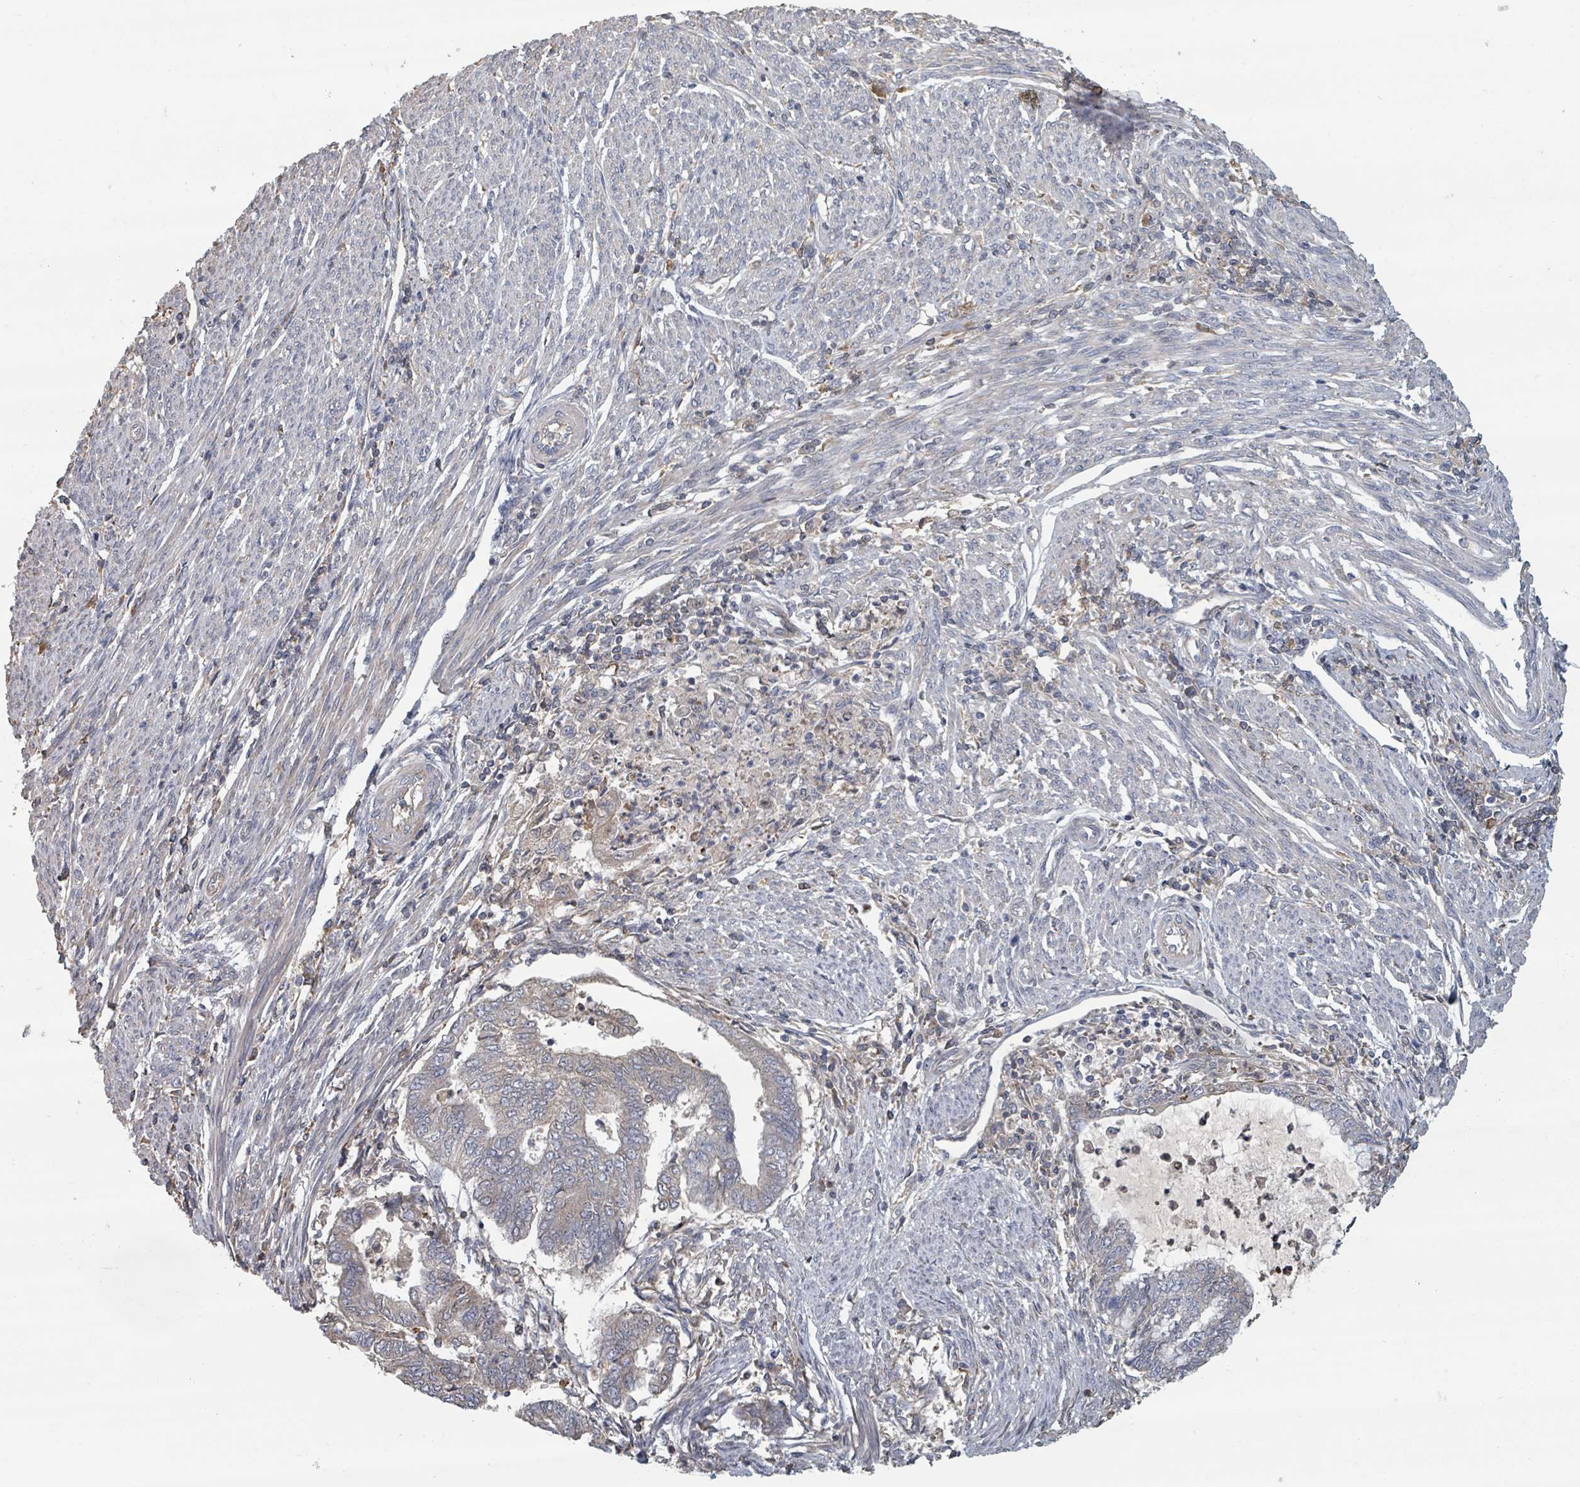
{"staining": {"intensity": "weak", "quantity": "<25%", "location": "cytoplasmic/membranous,nuclear"}, "tissue": "endometrial cancer", "cell_type": "Tumor cells", "image_type": "cancer", "snomed": [{"axis": "morphology", "description": "Adenocarcinoma, NOS"}, {"axis": "topography", "description": "Endometrium"}], "caption": "Immunohistochemistry histopathology image of endometrial cancer stained for a protein (brown), which displays no positivity in tumor cells.", "gene": "GABBR1", "patient": {"sex": "female", "age": 79}}